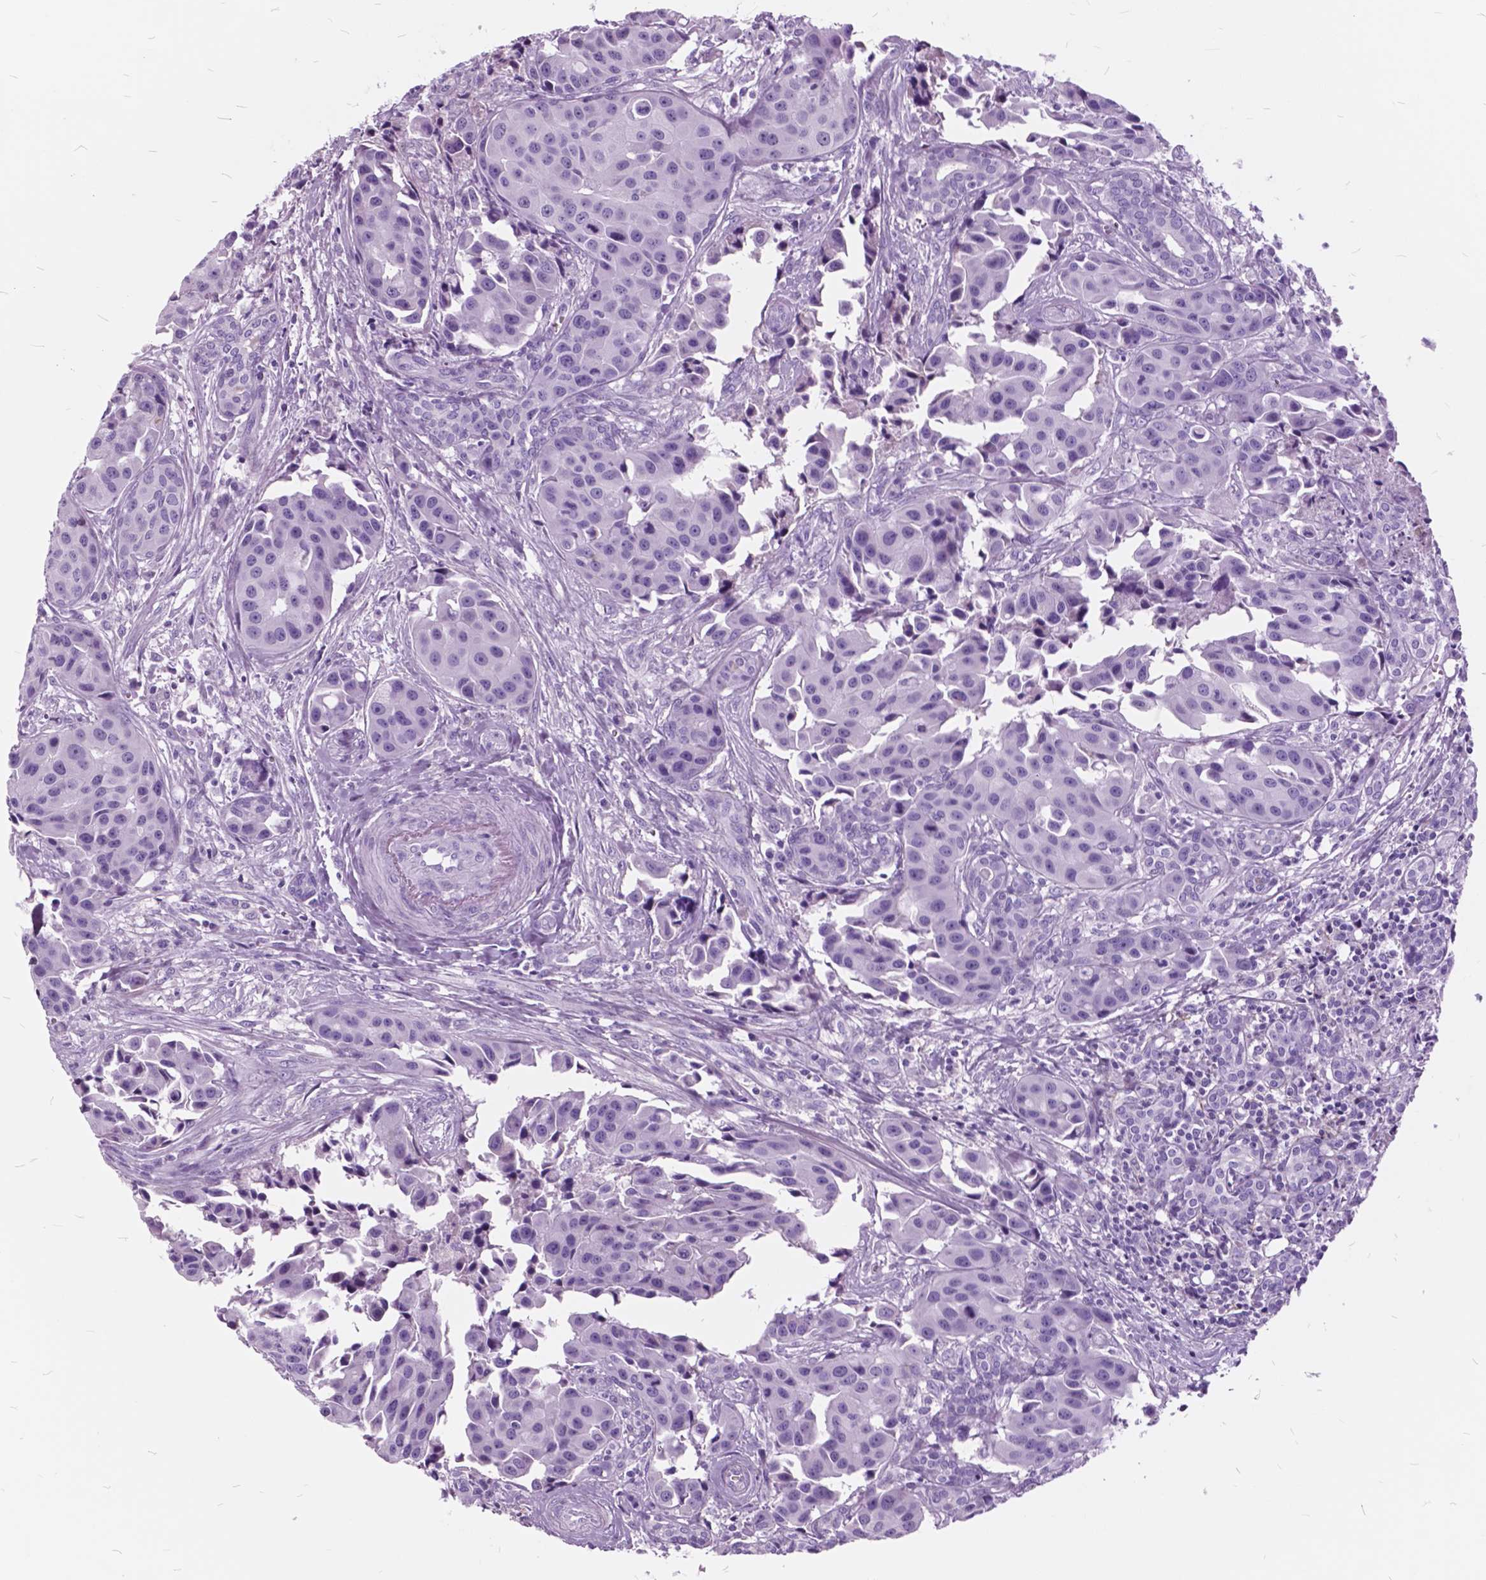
{"staining": {"intensity": "negative", "quantity": "none", "location": "none"}, "tissue": "head and neck cancer", "cell_type": "Tumor cells", "image_type": "cancer", "snomed": [{"axis": "morphology", "description": "Adenocarcinoma, NOS"}, {"axis": "topography", "description": "Head-Neck"}], "caption": "Head and neck cancer was stained to show a protein in brown. There is no significant positivity in tumor cells. (DAB (3,3'-diaminobenzidine) immunohistochemistry (IHC), high magnification).", "gene": "GDF9", "patient": {"sex": "male", "age": 76}}